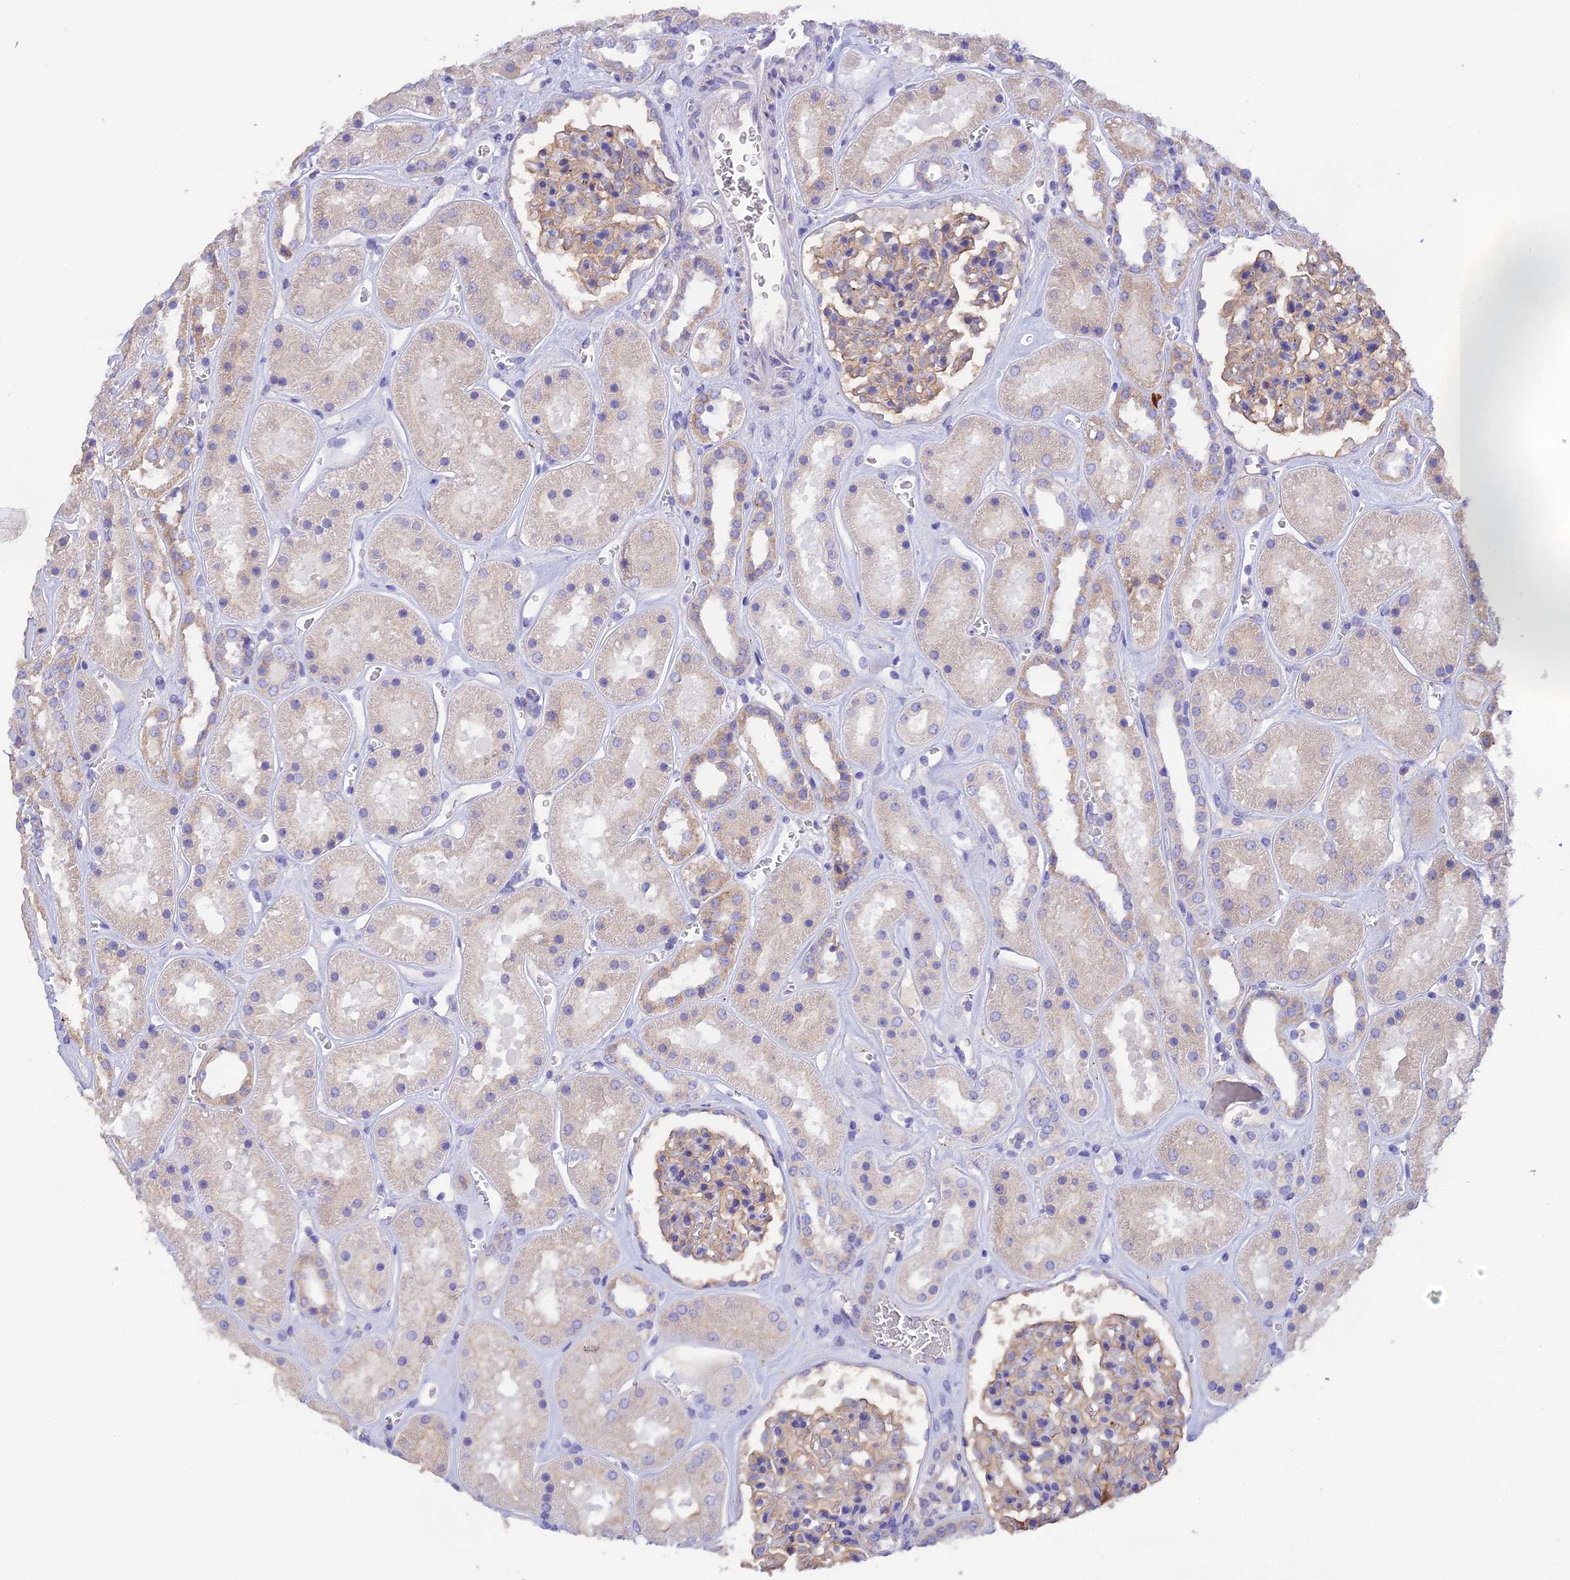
{"staining": {"intensity": "weak", "quantity": "<25%", "location": "cytoplasmic/membranous"}, "tissue": "kidney", "cell_type": "Cells in glomeruli", "image_type": "normal", "snomed": [{"axis": "morphology", "description": "Normal tissue, NOS"}, {"axis": "topography", "description": "Kidney"}], "caption": "The IHC photomicrograph has no significant staining in cells in glomeruli of kidney.", "gene": "HSD17B2", "patient": {"sex": "female", "age": 41}}